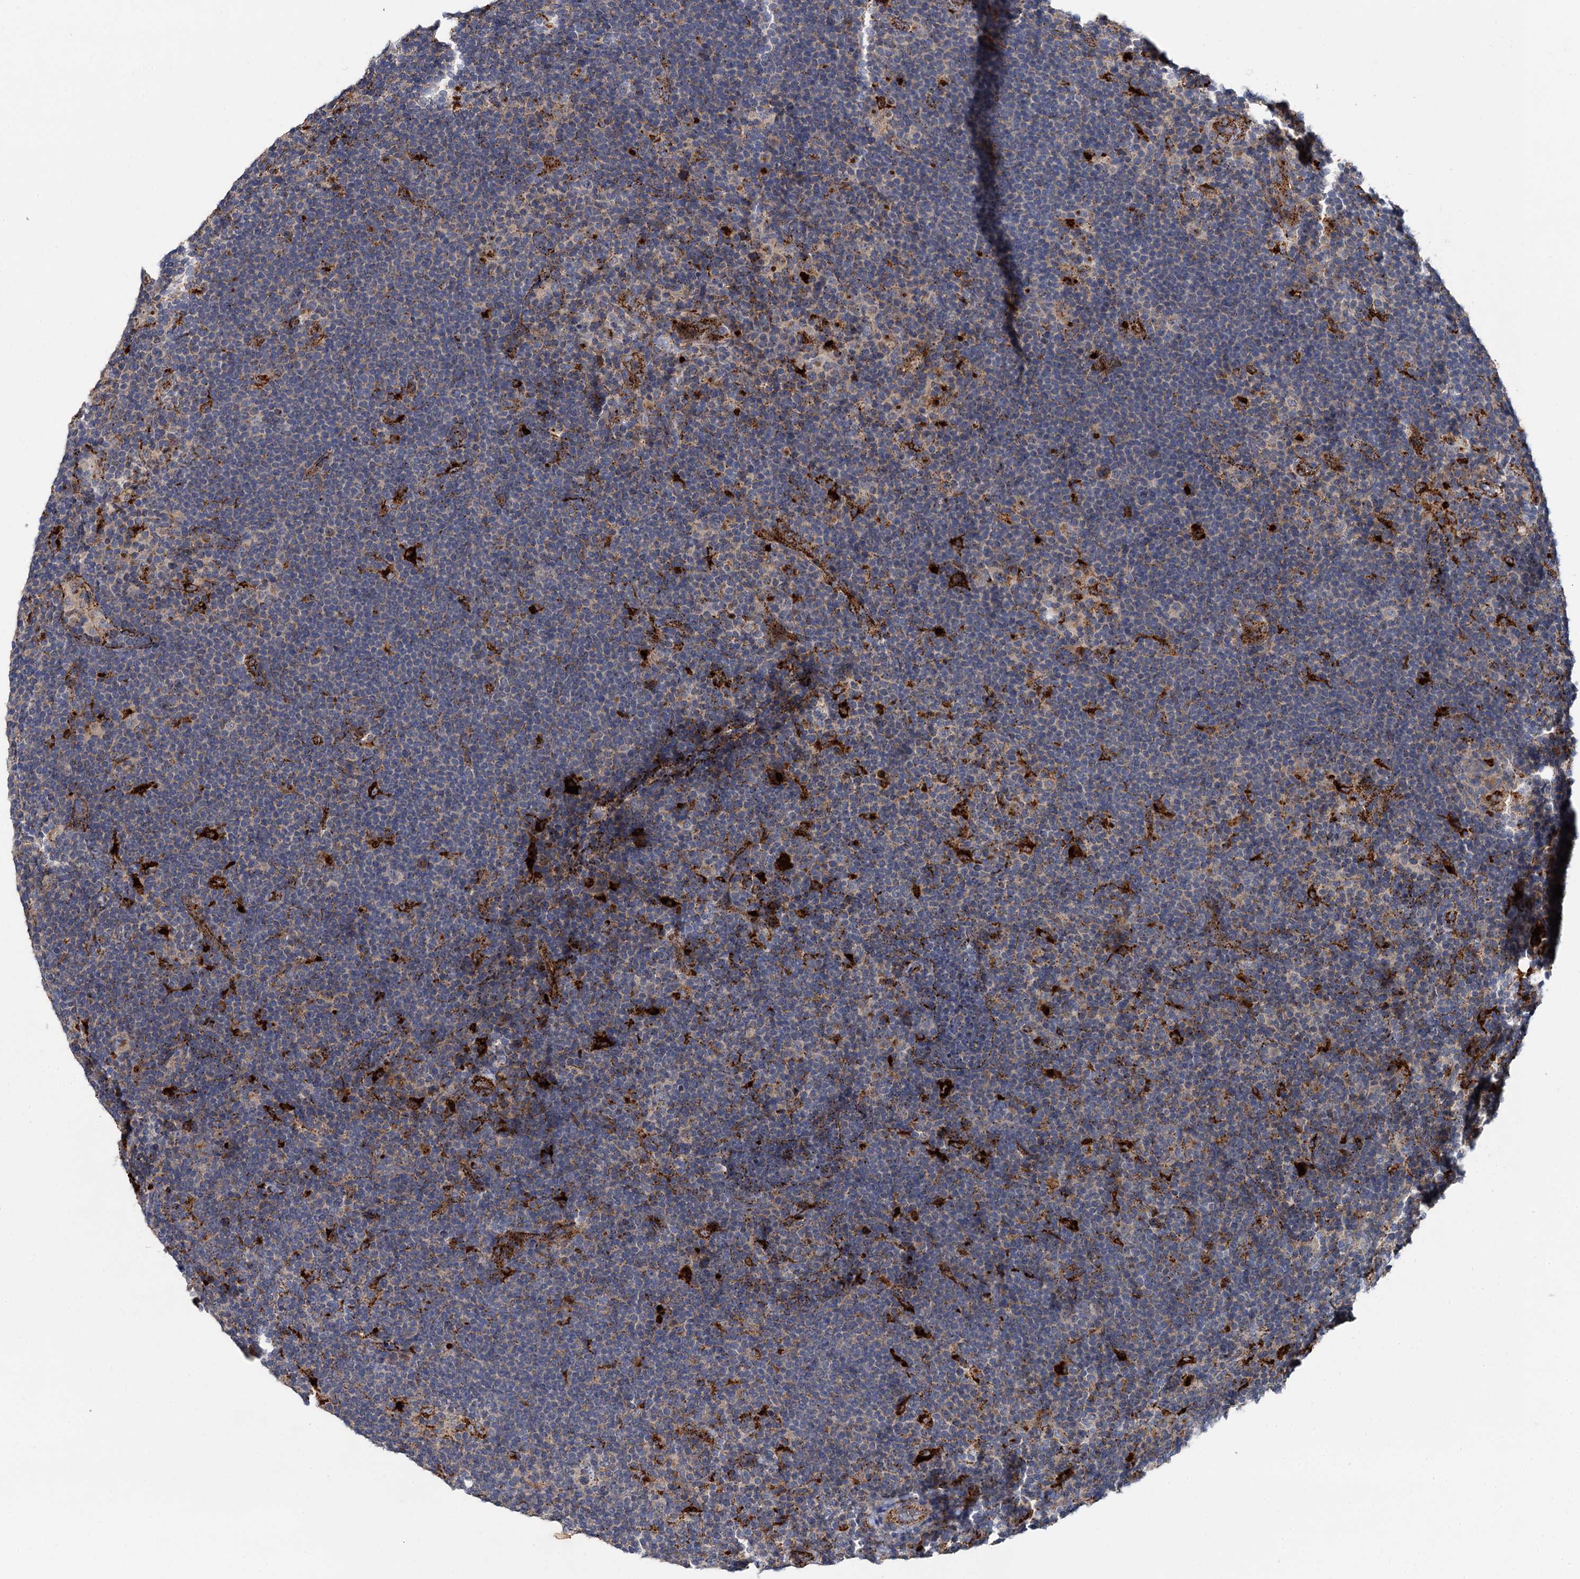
{"staining": {"intensity": "moderate", "quantity": "25%-75%", "location": "cytoplasmic/membranous"}, "tissue": "lymphoma", "cell_type": "Tumor cells", "image_type": "cancer", "snomed": [{"axis": "morphology", "description": "Hodgkin's disease, NOS"}, {"axis": "topography", "description": "Lymph node"}], "caption": "Hodgkin's disease stained with a protein marker displays moderate staining in tumor cells.", "gene": "GBA1", "patient": {"sex": "female", "age": 57}}